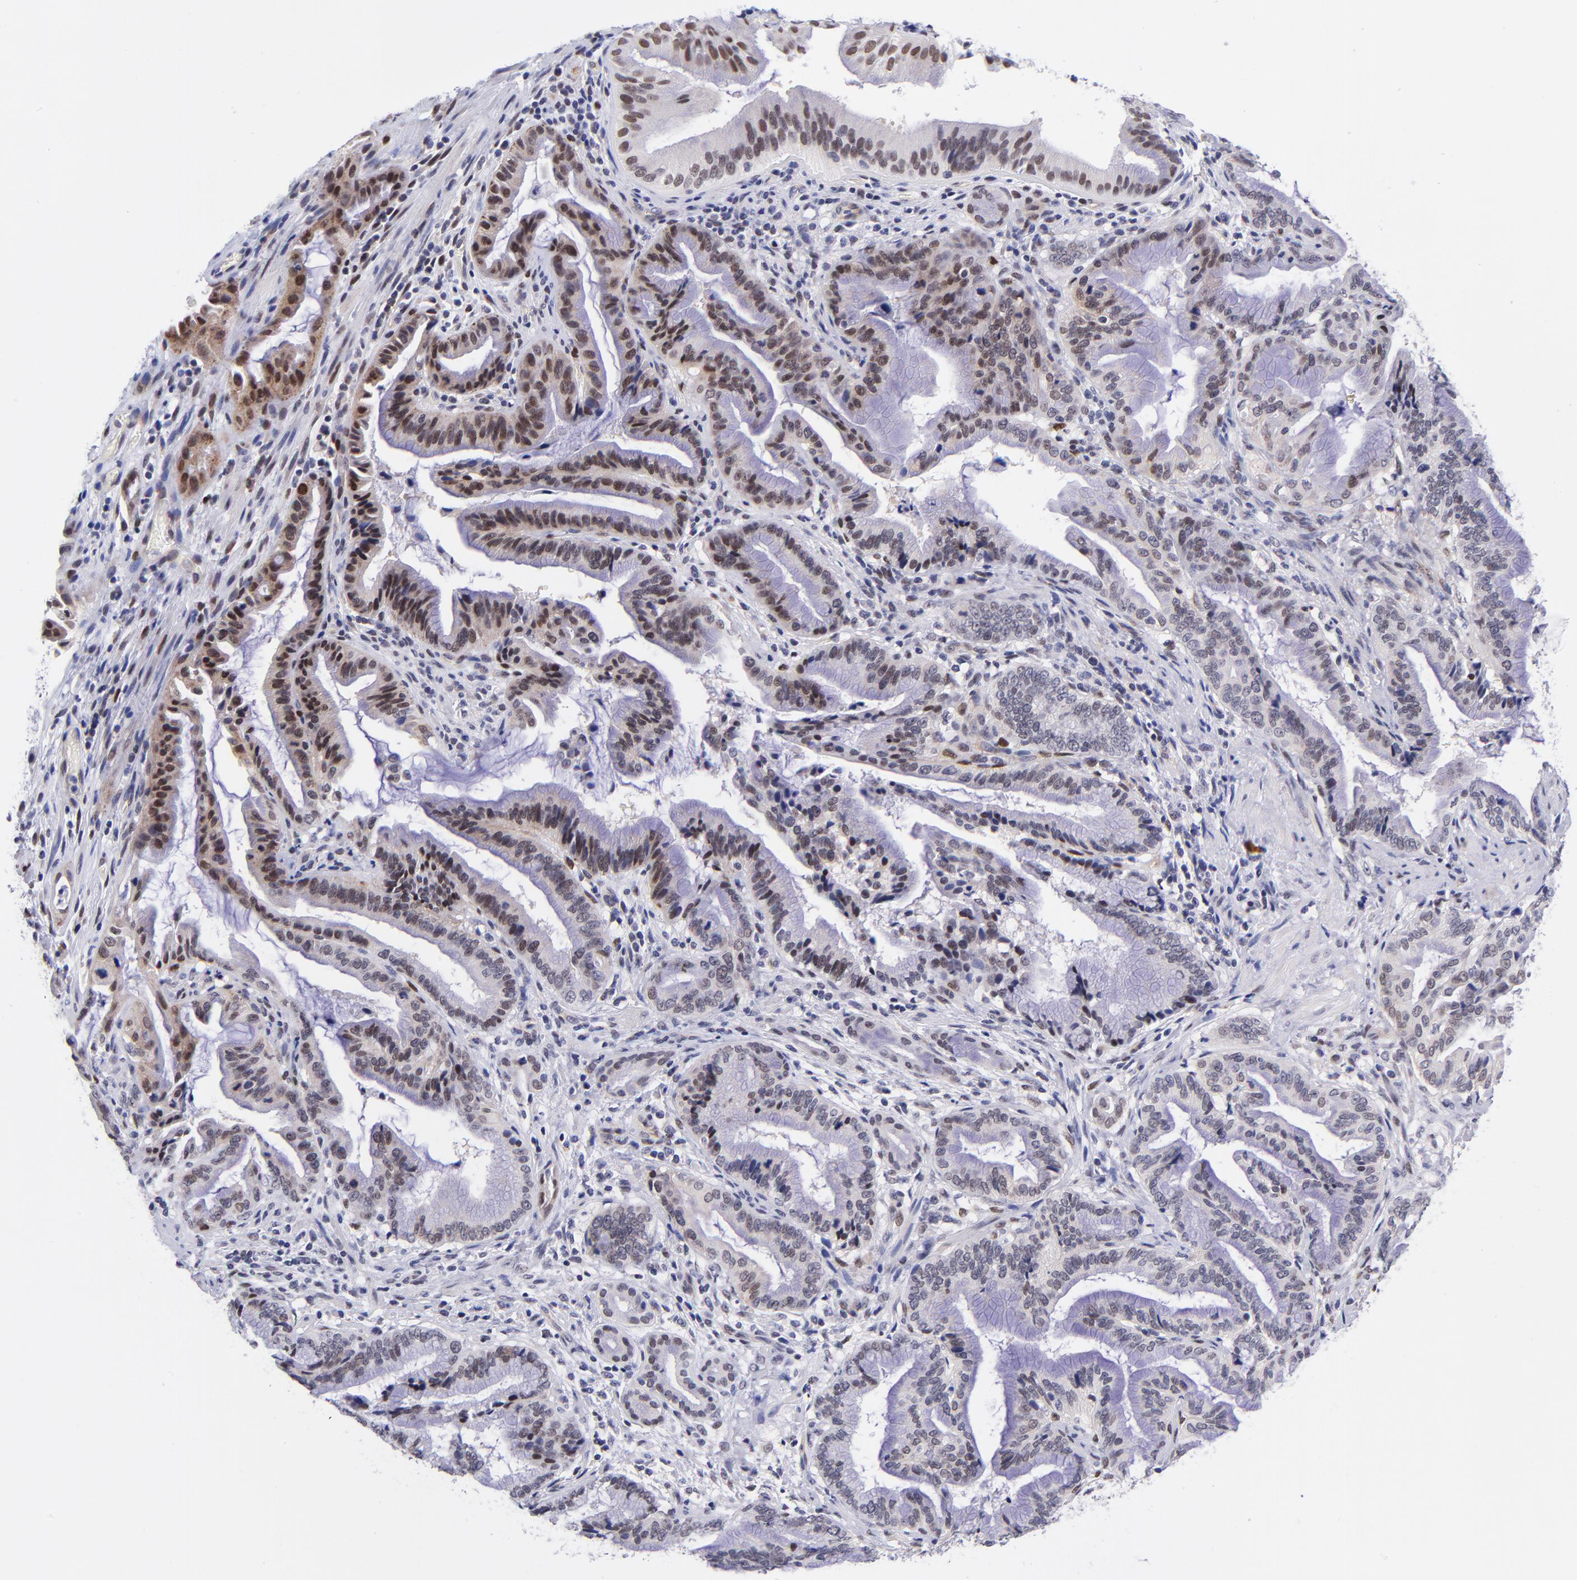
{"staining": {"intensity": "moderate", "quantity": "25%-75%", "location": "nuclear"}, "tissue": "pancreatic cancer", "cell_type": "Tumor cells", "image_type": "cancer", "snomed": [{"axis": "morphology", "description": "Adenocarcinoma, NOS"}, {"axis": "topography", "description": "Pancreas"}], "caption": "Immunohistochemistry (IHC) photomicrograph of neoplastic tissue: human adenocarcinoma (pancreatic) stained using immunohistochemistry exhibits medium levels of moderate protein expression localized specifically in the nuclear of tumor cells, appearing as a nuclear brown color.", "gene": "SOX6", "patient": {"sex": "female", "age": 64}}